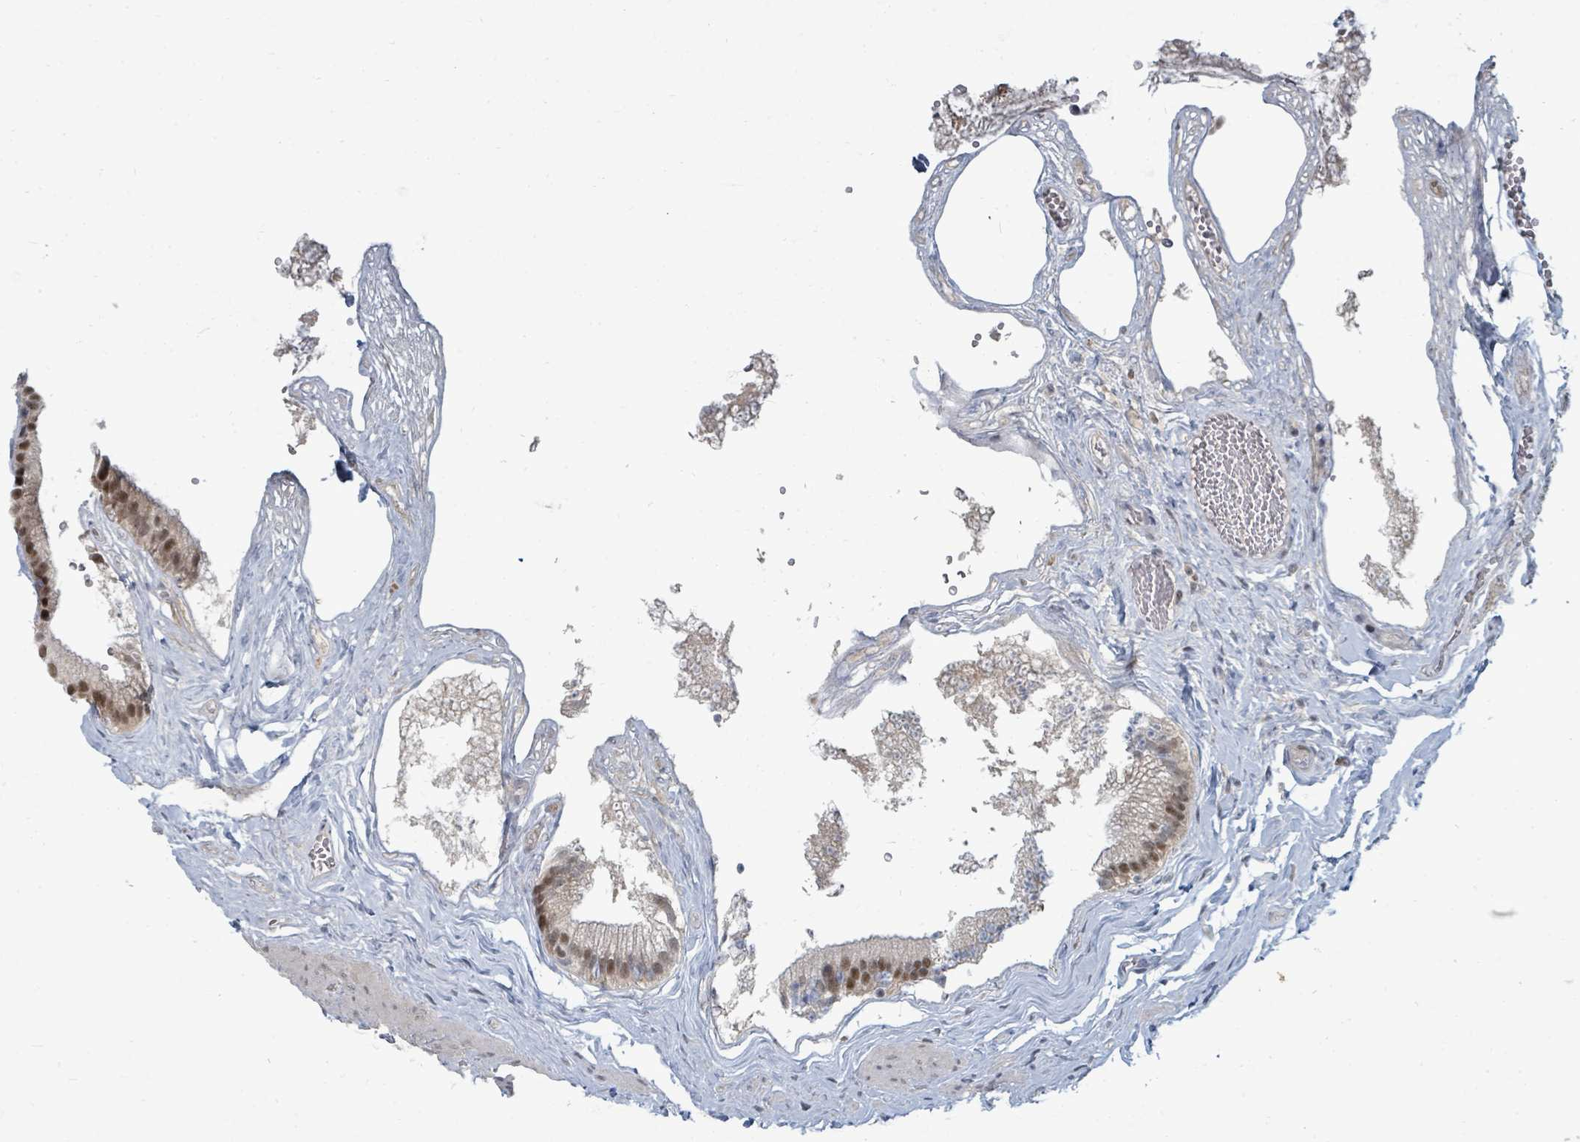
{"staining": {"intensity": "moderate", "quantity": ">75%", "location": "nuclear"}, "tissue": "gallbladder", "cell_type": "Glandular cells", "image_type": "normal", "snomed": [{"axis": "morphology", "description": "Normal tissue, NOS"}, {"axis": "topography", "description": "Gallbladder"}], "caption": "An image of human gallbladder stained for a protein exhibits moderate nuclear brown staining in glandular cells.", "gene": "UCK1", "patient": {"sex": "female", "age": 54}}